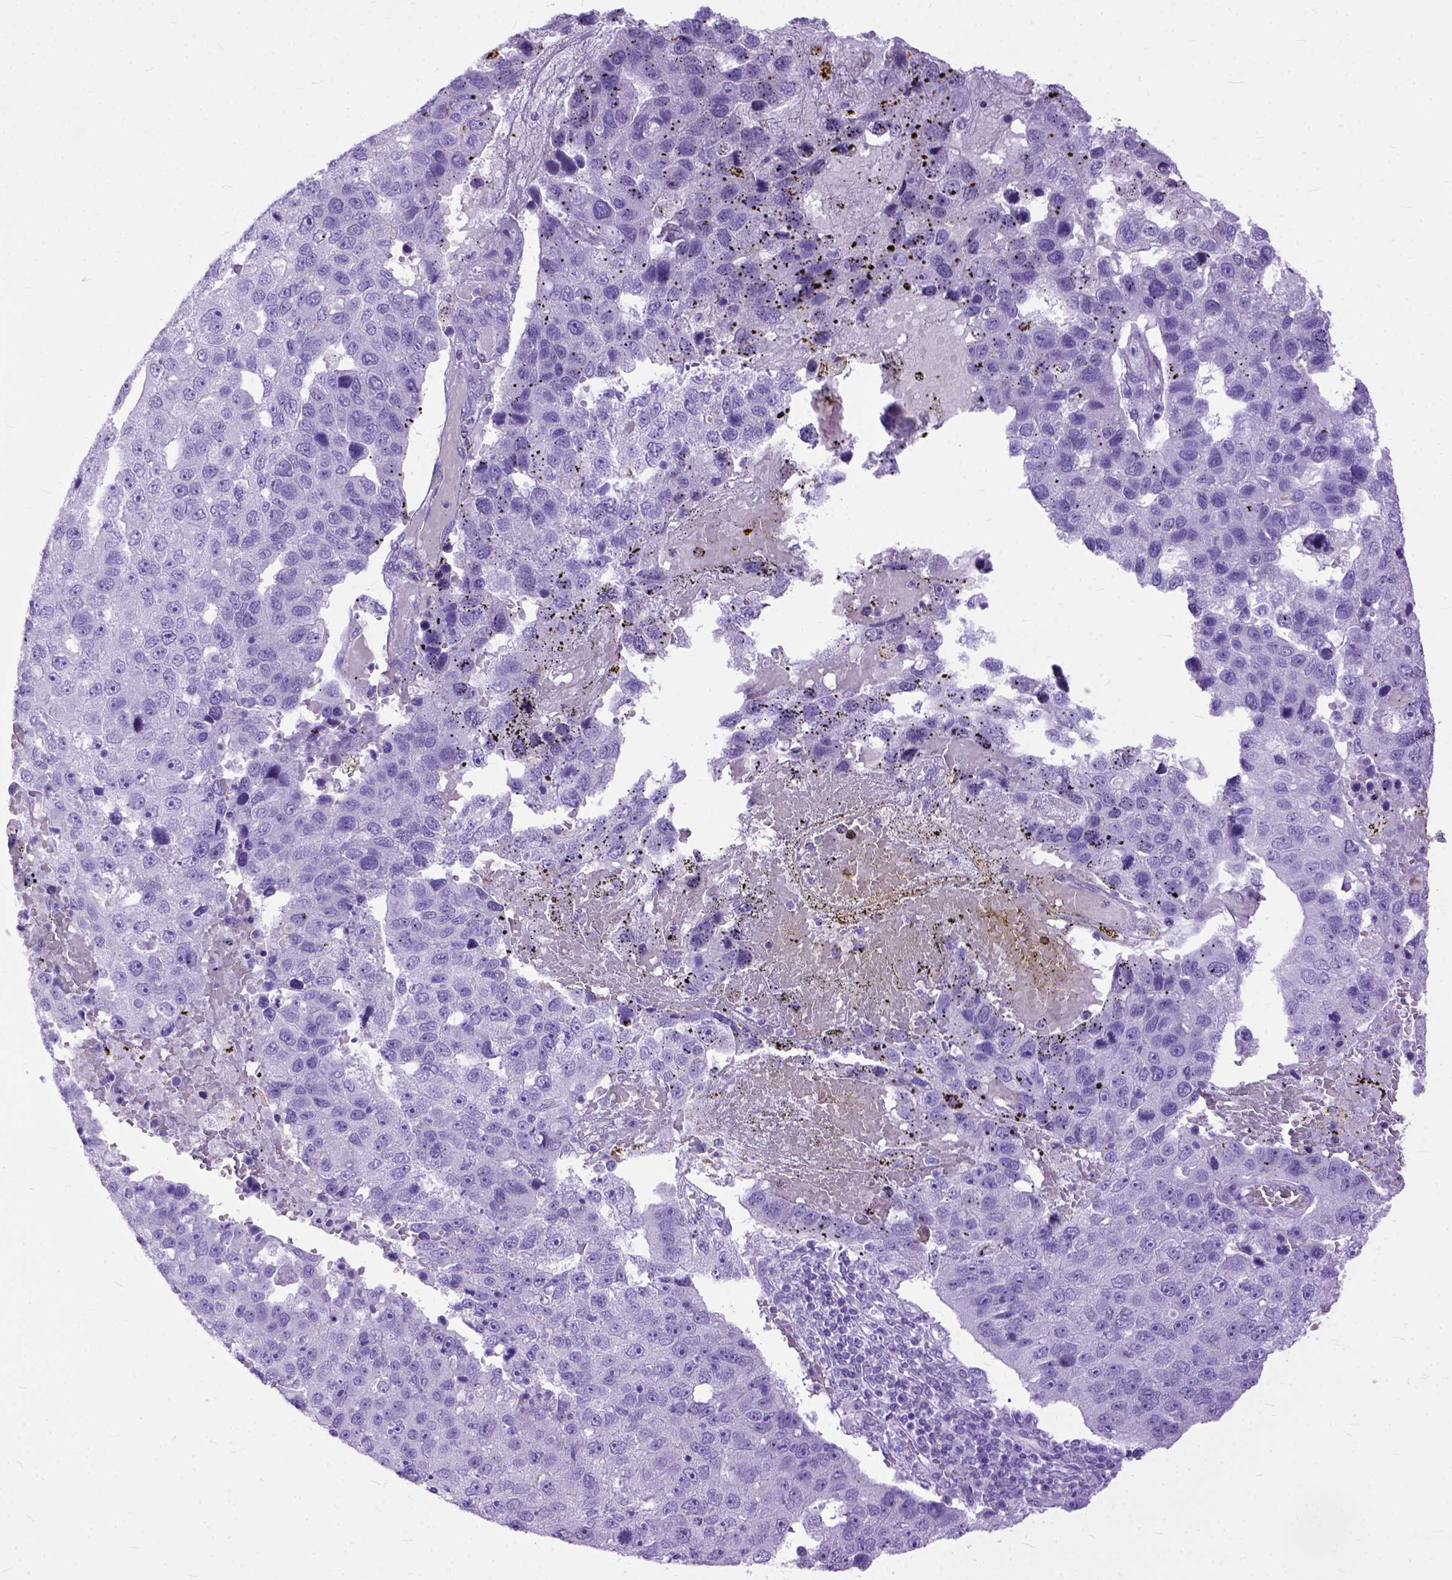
{"staining": {"intensity": "negative", "quantity": "none", "location": "none"}, "tissue": "pancreatic cancer", "cell_type": "Tumor cells", "image_type": "cancer", "snomed": [{"axis": "morphology", "description": "Adenocarcinoma, NOS"}, {"axis": "topography", "description": "Pancreas"}], "caption": "Immunohistochemistry image of neoplastic tissue: pancreatic cancer stained with DAB shows no significant protein staining in tumor cells.", "gene": "GNGT1", "patient": {"sex": "female", "age": 61}}